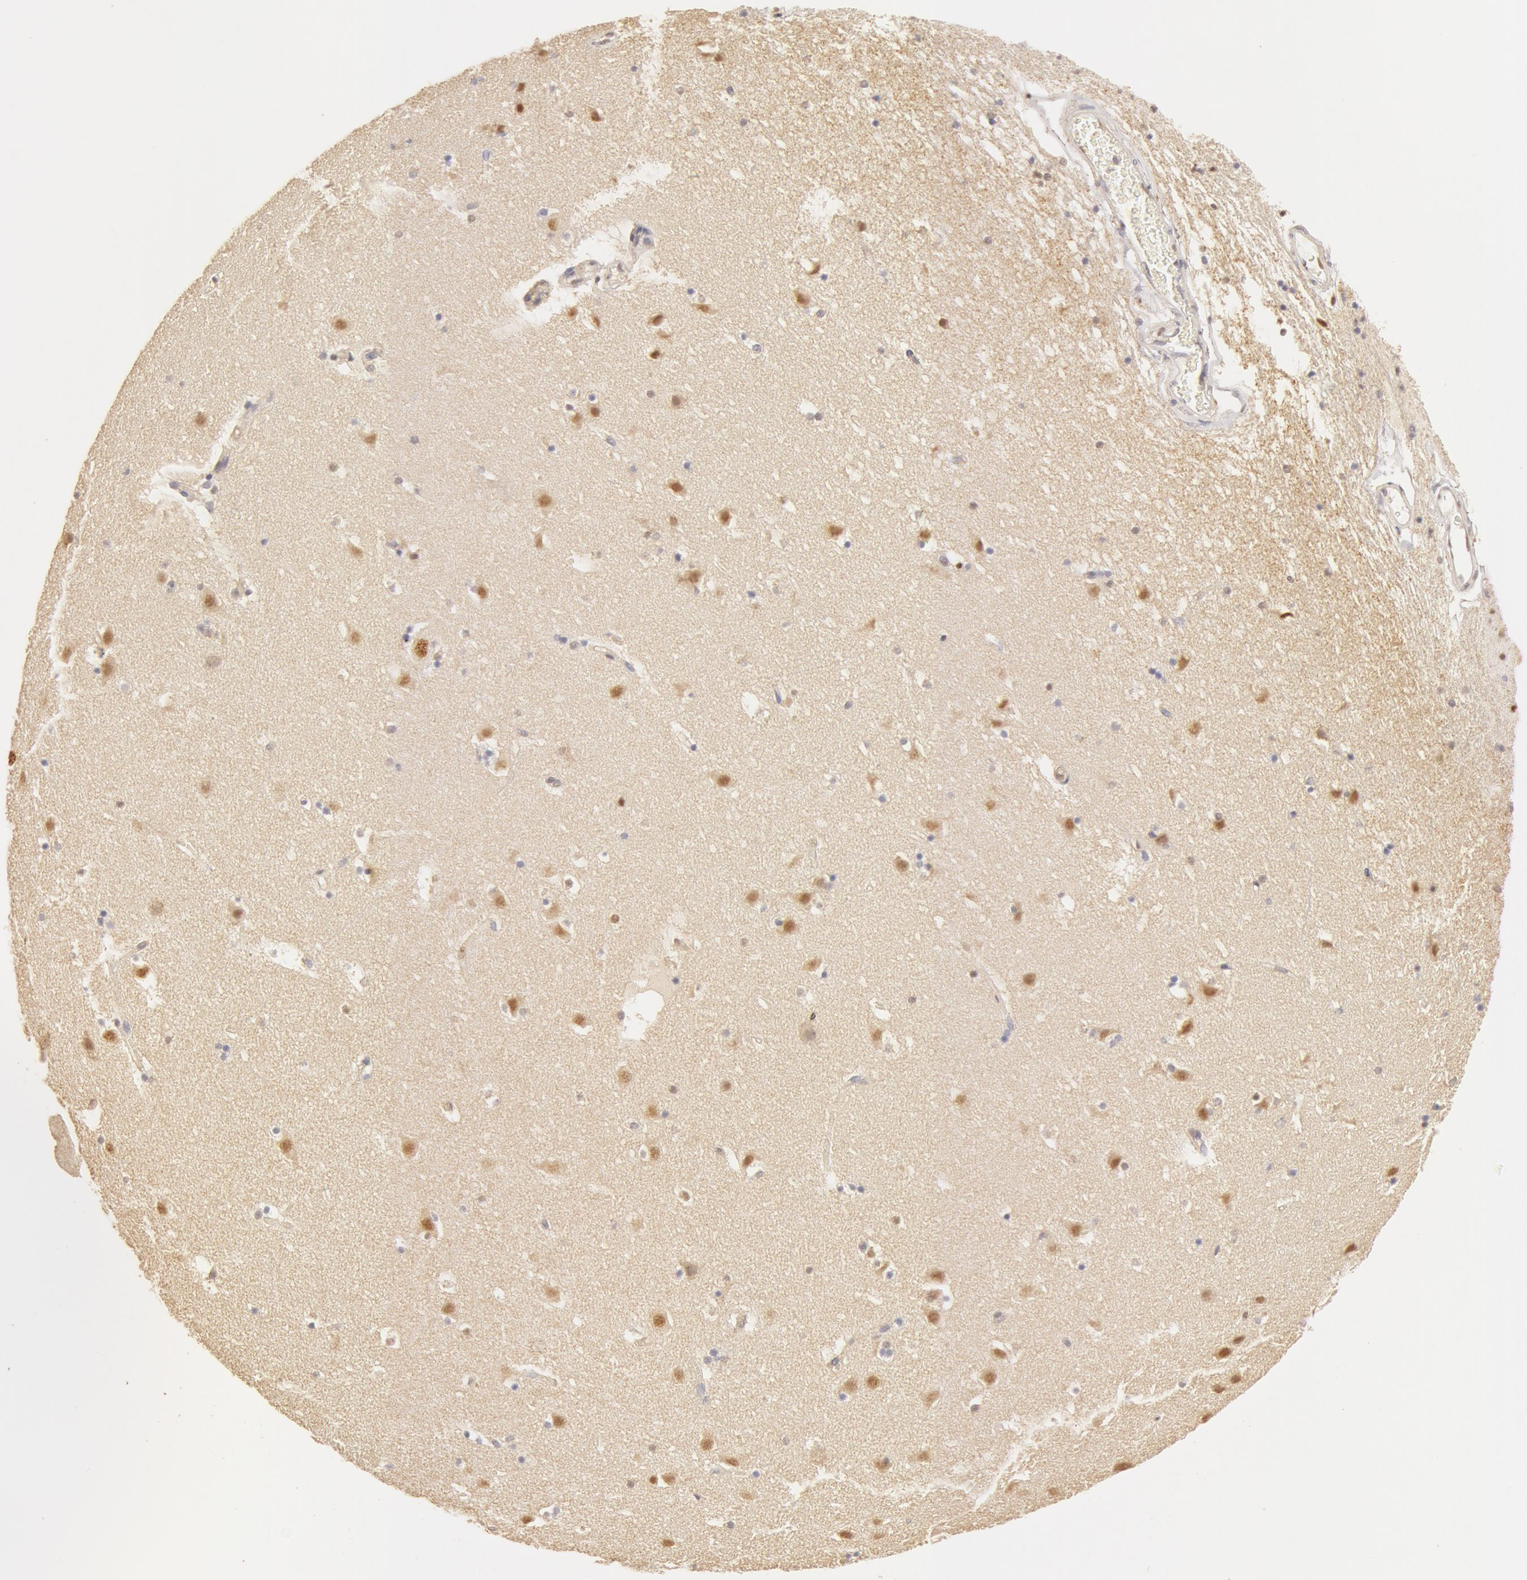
{"staining": {"intensity": "weak", "quantity": "25%-75%", "location": "nuclear"}, "tissue": "caudate", "cell_type": "Glial cells", "image_type": "normal", "snomed": [{"axis": "morphology", "description": "Normal tissue, NOS"}, {"axis": "topography", "description": "Lateral ventricle wall"}], "caption": "Weak nuclear expression is present in about 25%-75% of glial cells in unremarkable caudate. The staining was performed using DAB, with brown indicating positive protein expression. Nuclei are stained blue with hematoxylin.", "gene": "SNRNP70", "patient": {"sex": "male", "age": 45}}